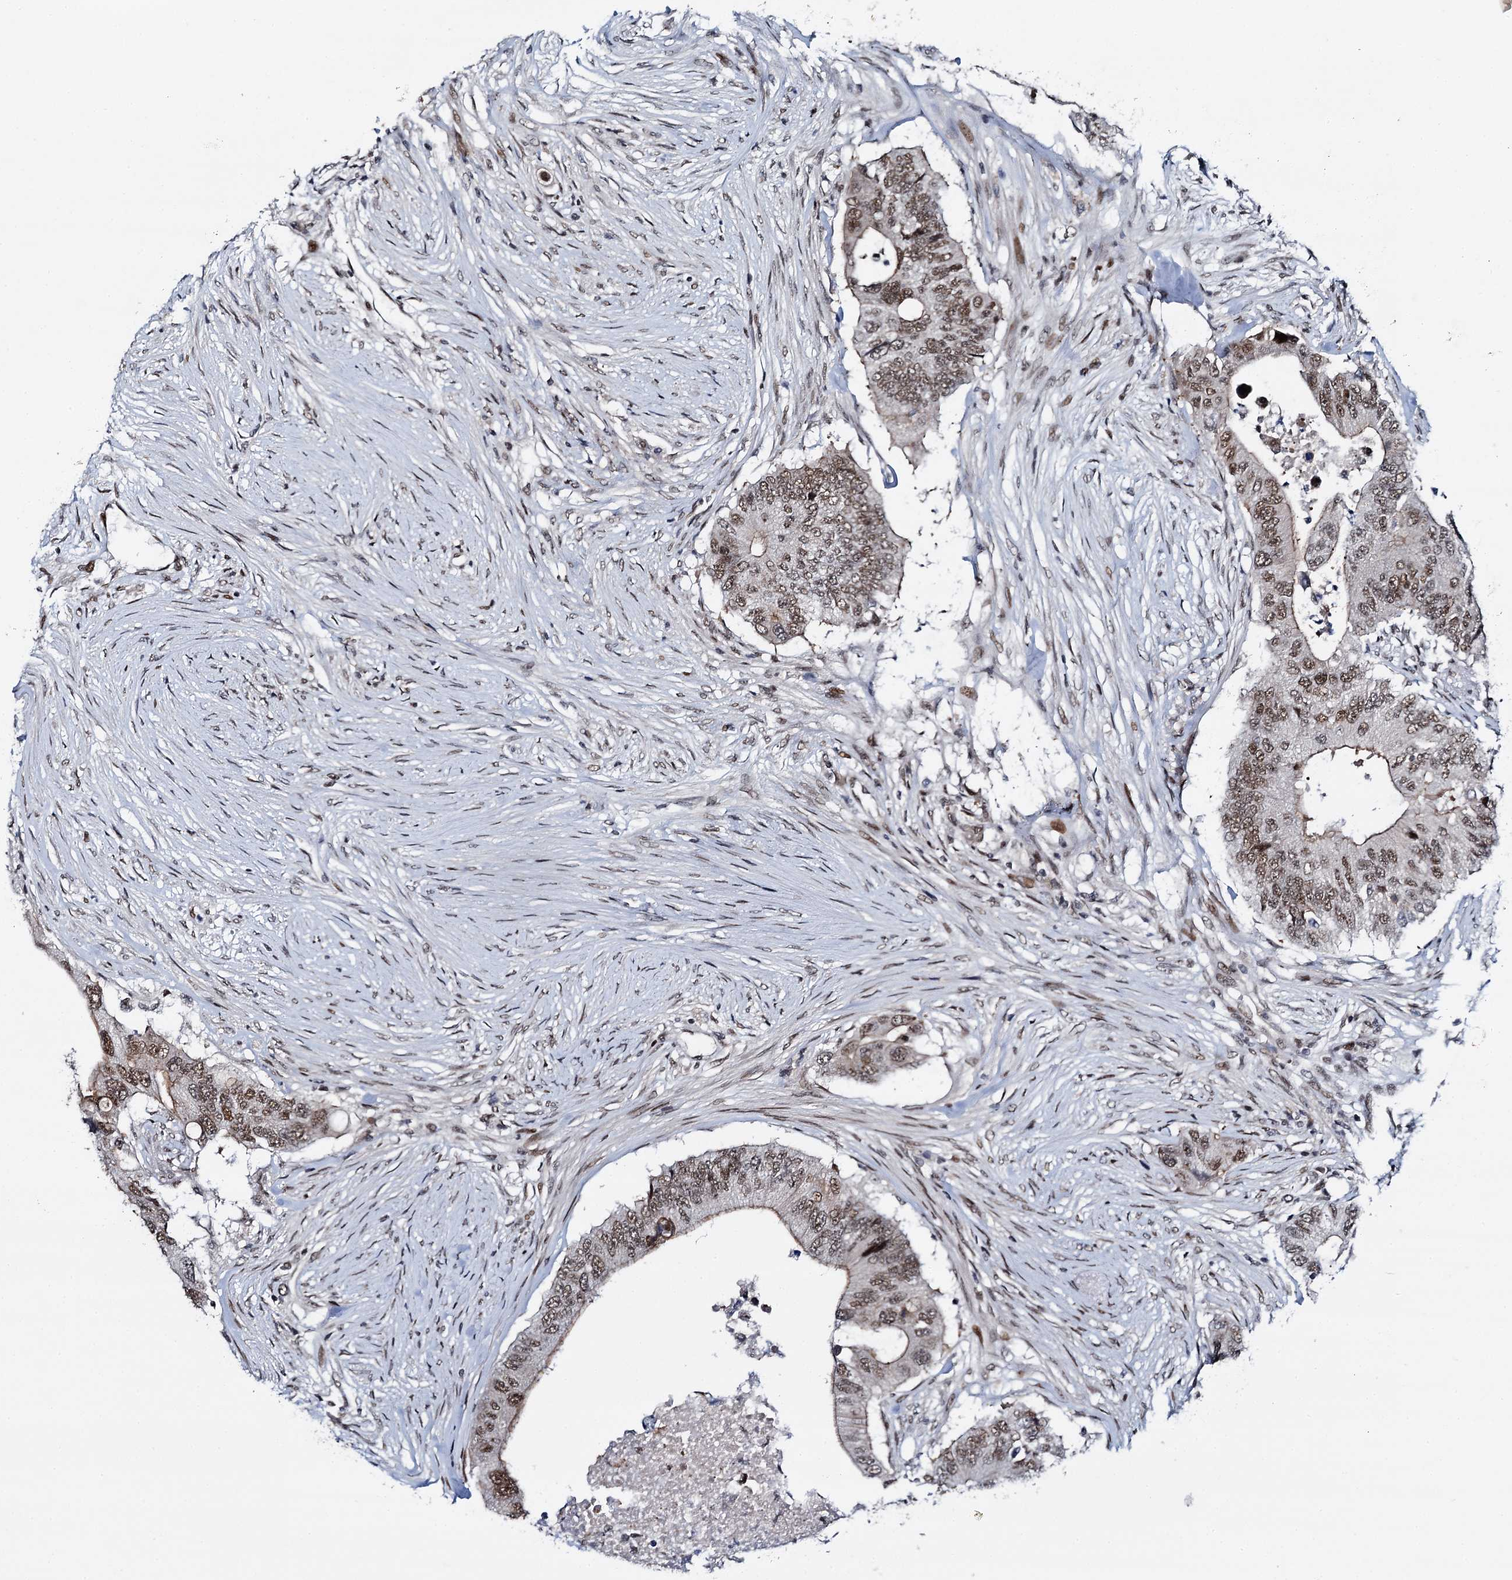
{"staining": {"intensity": "moderate", "quantity": ">75%", "location": "nuclear"}, "tissue": "colorectal cancer", "cell_type": "Tumor cells", "image_type": "cancer", "snomed": [{"axis": "morphology", "description": "Adenocarcinoma, NOS"}, {"axis": "topography", "description": "Colon"}], "caption": "Colorectal cancer (adenocarcinoma) was stained to show a protein in brown. There is medium levels of moderate nuclear expression in approximately >75% of tumor cells.", "gene": "RUFY2", "patient": {"sex": "male", "age": 71}}